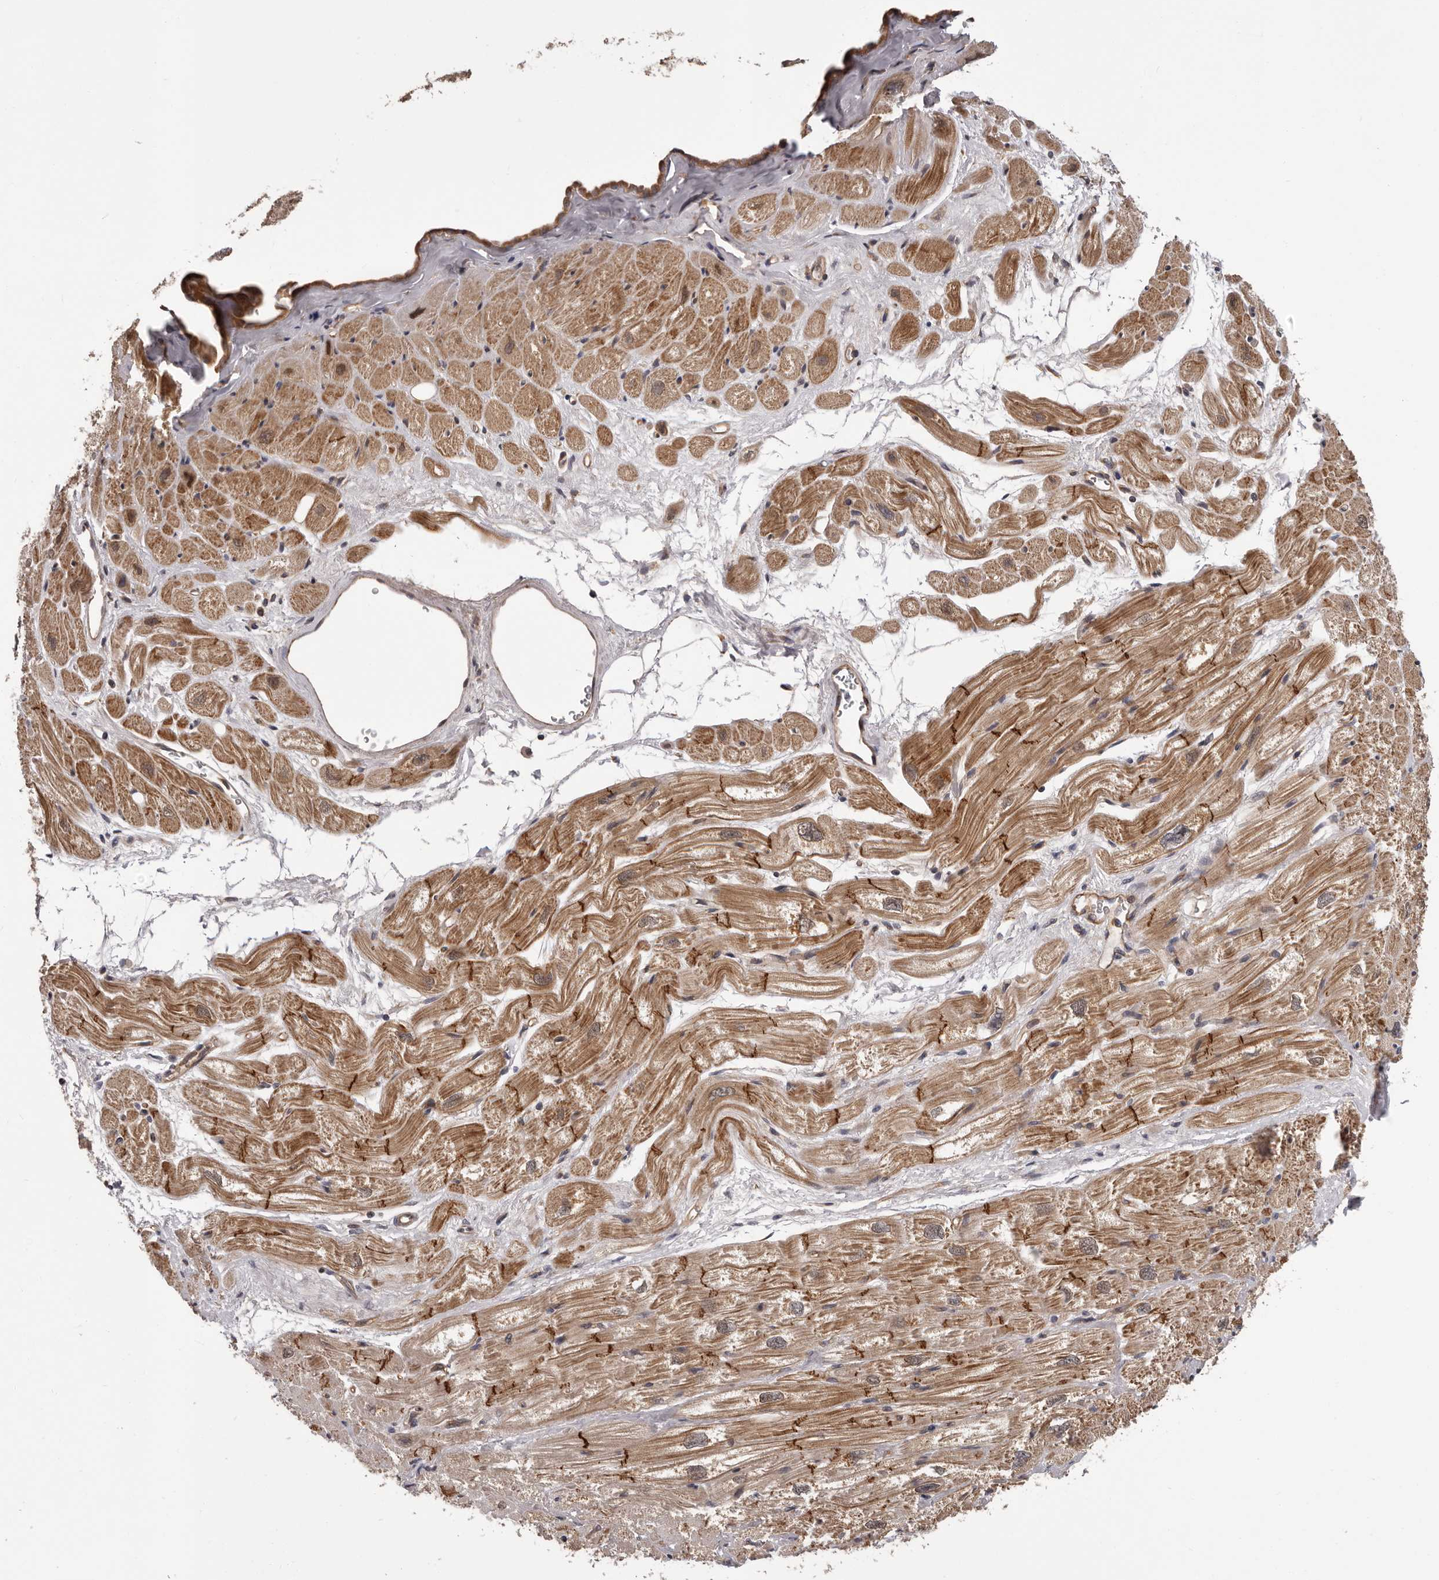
{"staining": {"intensity": "moderate", "quantity": ">75%", "location": "cytoplasmic/membranous"}, "tissue": "heart muscle", "cell_type": "Cardiomyocytes", "image_type": "normal", "snomed": [{"axis": "morphology", "description": "Normal tissue, NOS"}, {"axis": "topography", "description": "Heart"}], "caption": "Cardiomyocytes reveal medium levels of moderate cytoplasmic/membranous expression in about >75% of cells in normal heart muscle.", "gene": "VPS37A", "patient": {"sex": "male", "age": 50}}